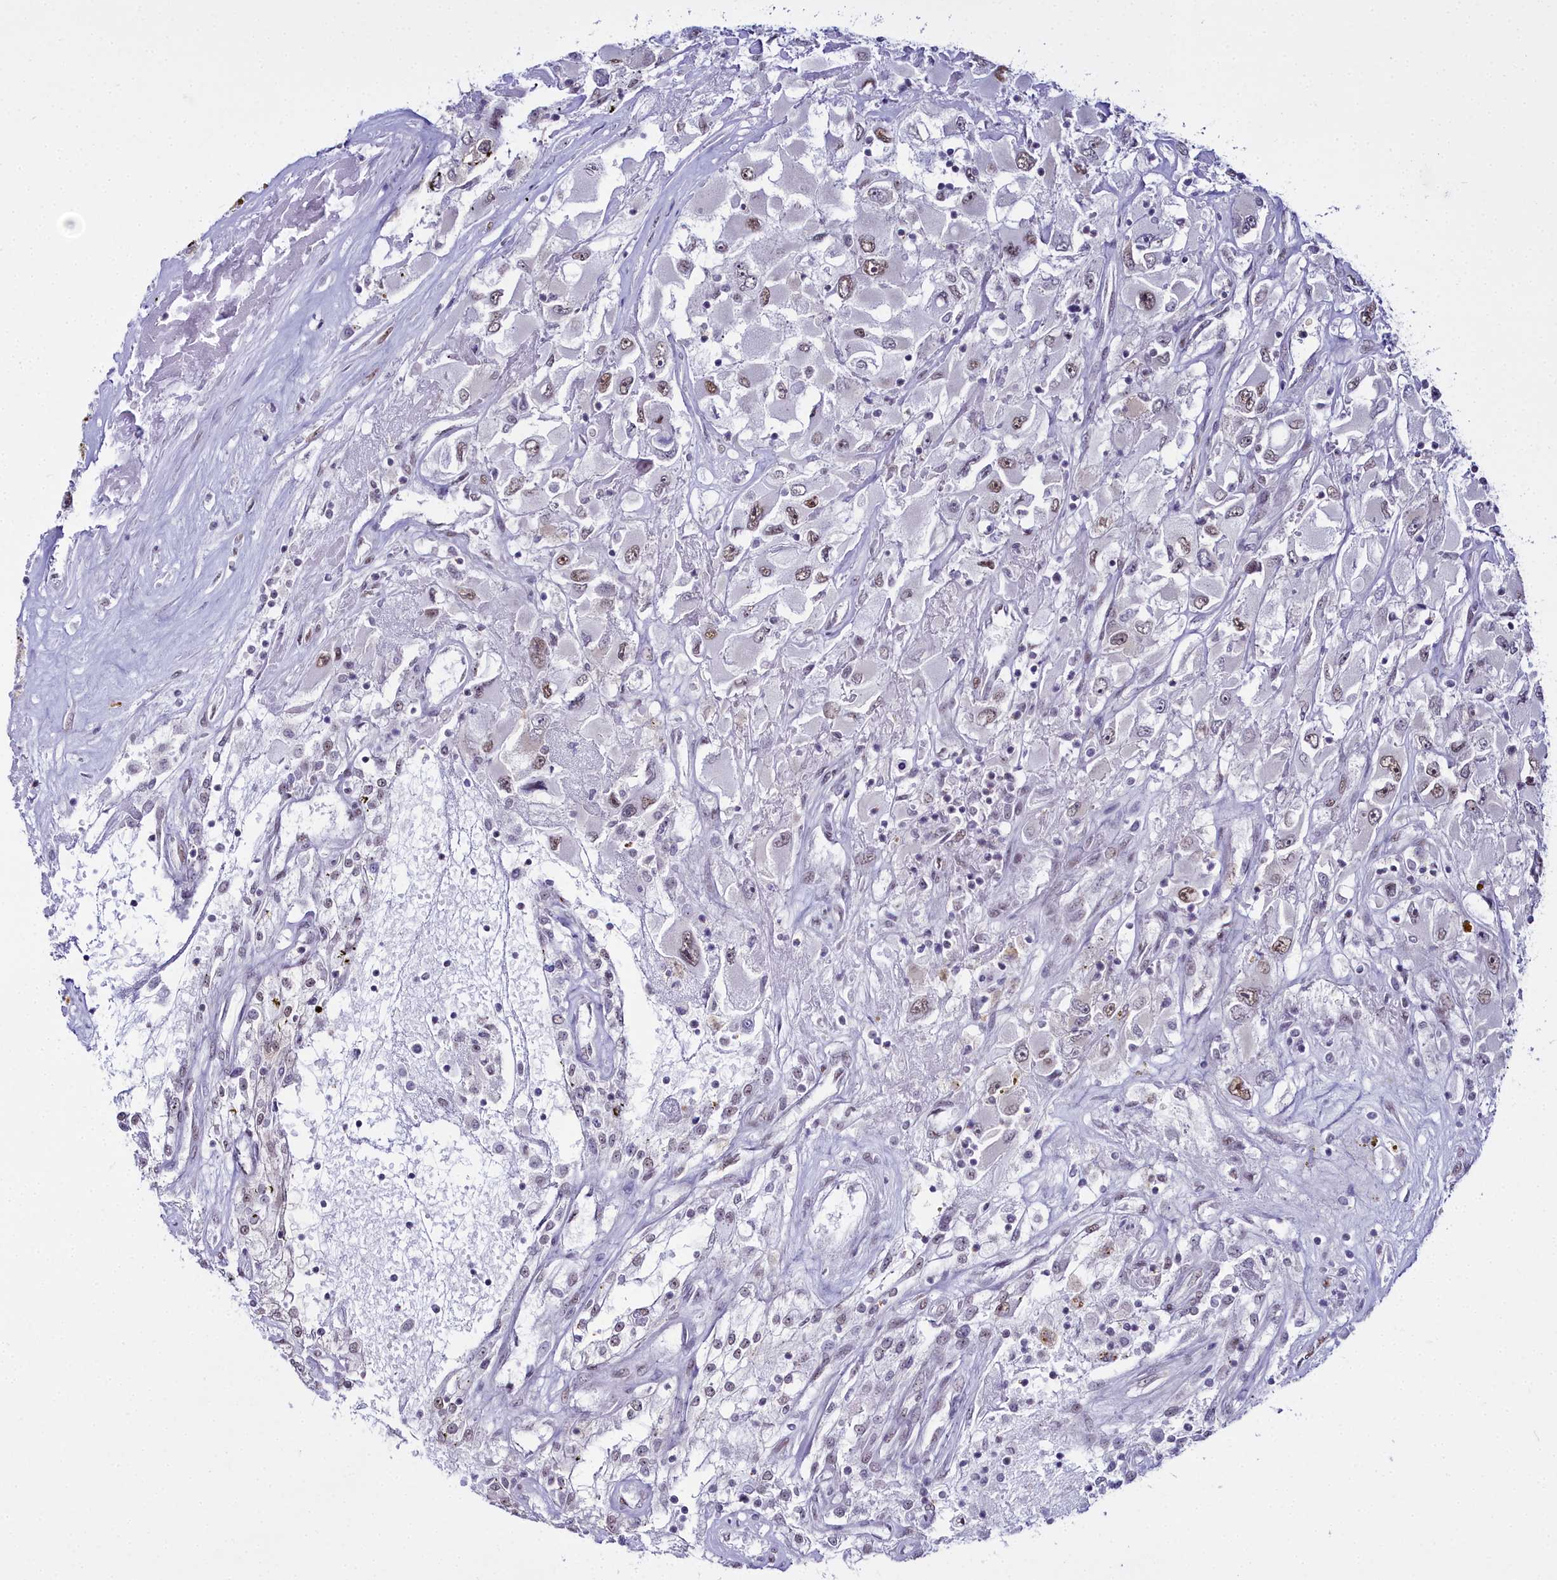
{"staining": {"intensity": "moderate", "quantity": "<25%", "location": "nuclear"}, "tissue": "renal cancer", "cell_type": "Tumor cells", "image_type": "cancer", "snomed": [{"axis": "morphology", "description": "Adenocarcinoma, NOS"}, {"axis": "topography", "description": "Kidney"}], "caption": "This is a micrograph of immunohistochemistry staining of renal adenocarcinoma, which shows moderate positivity in the nuclear of tumor cells.", "gene": "RBM12", "patient": {"sex": "female", "age": 52}}